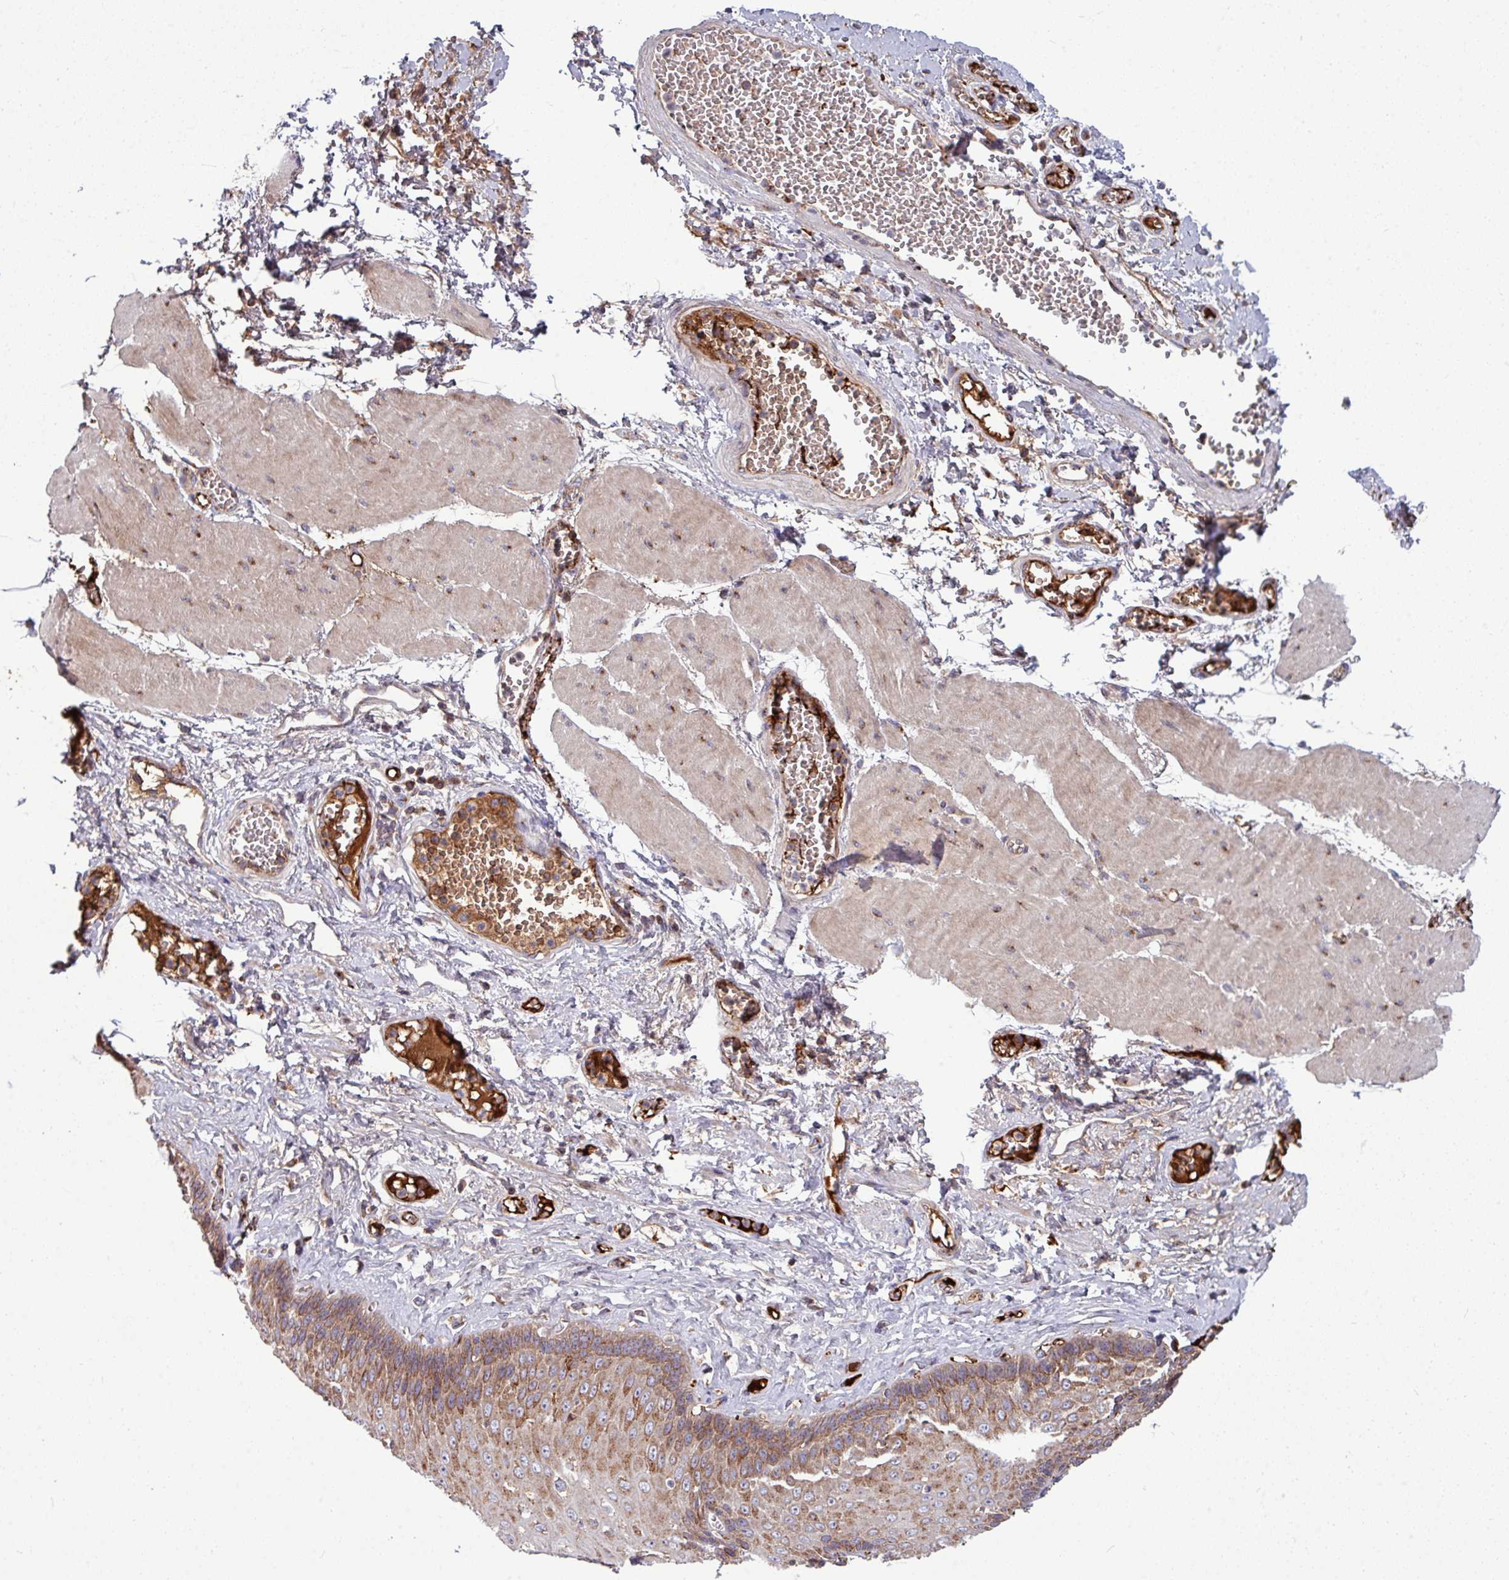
{"staining": {"intensity": "strong", "quantity": "25%-75%", "location": "cytoplasmic/membranous"}, "tissue": "esophagus", "cell_type": "Squamous epithelial cells", "image_type": "normal", "snomed": [{"axis": "morphology", "description": "Normal tissue, NOS"}, {"axis": "topography", "description": "Esophagus"}], "caption": "Immunohistochemistry histopathology image of normal esophagus: human esophagus stained using IHC reveals high levels of strong protein expression localized specifically in the cytoplasmic/membranous of squamous epithelial cells, appearing as a cytoplasmic/membranous brown color.", "gene": "LSM12", "patient": {"sex": "male", "age": 60}}